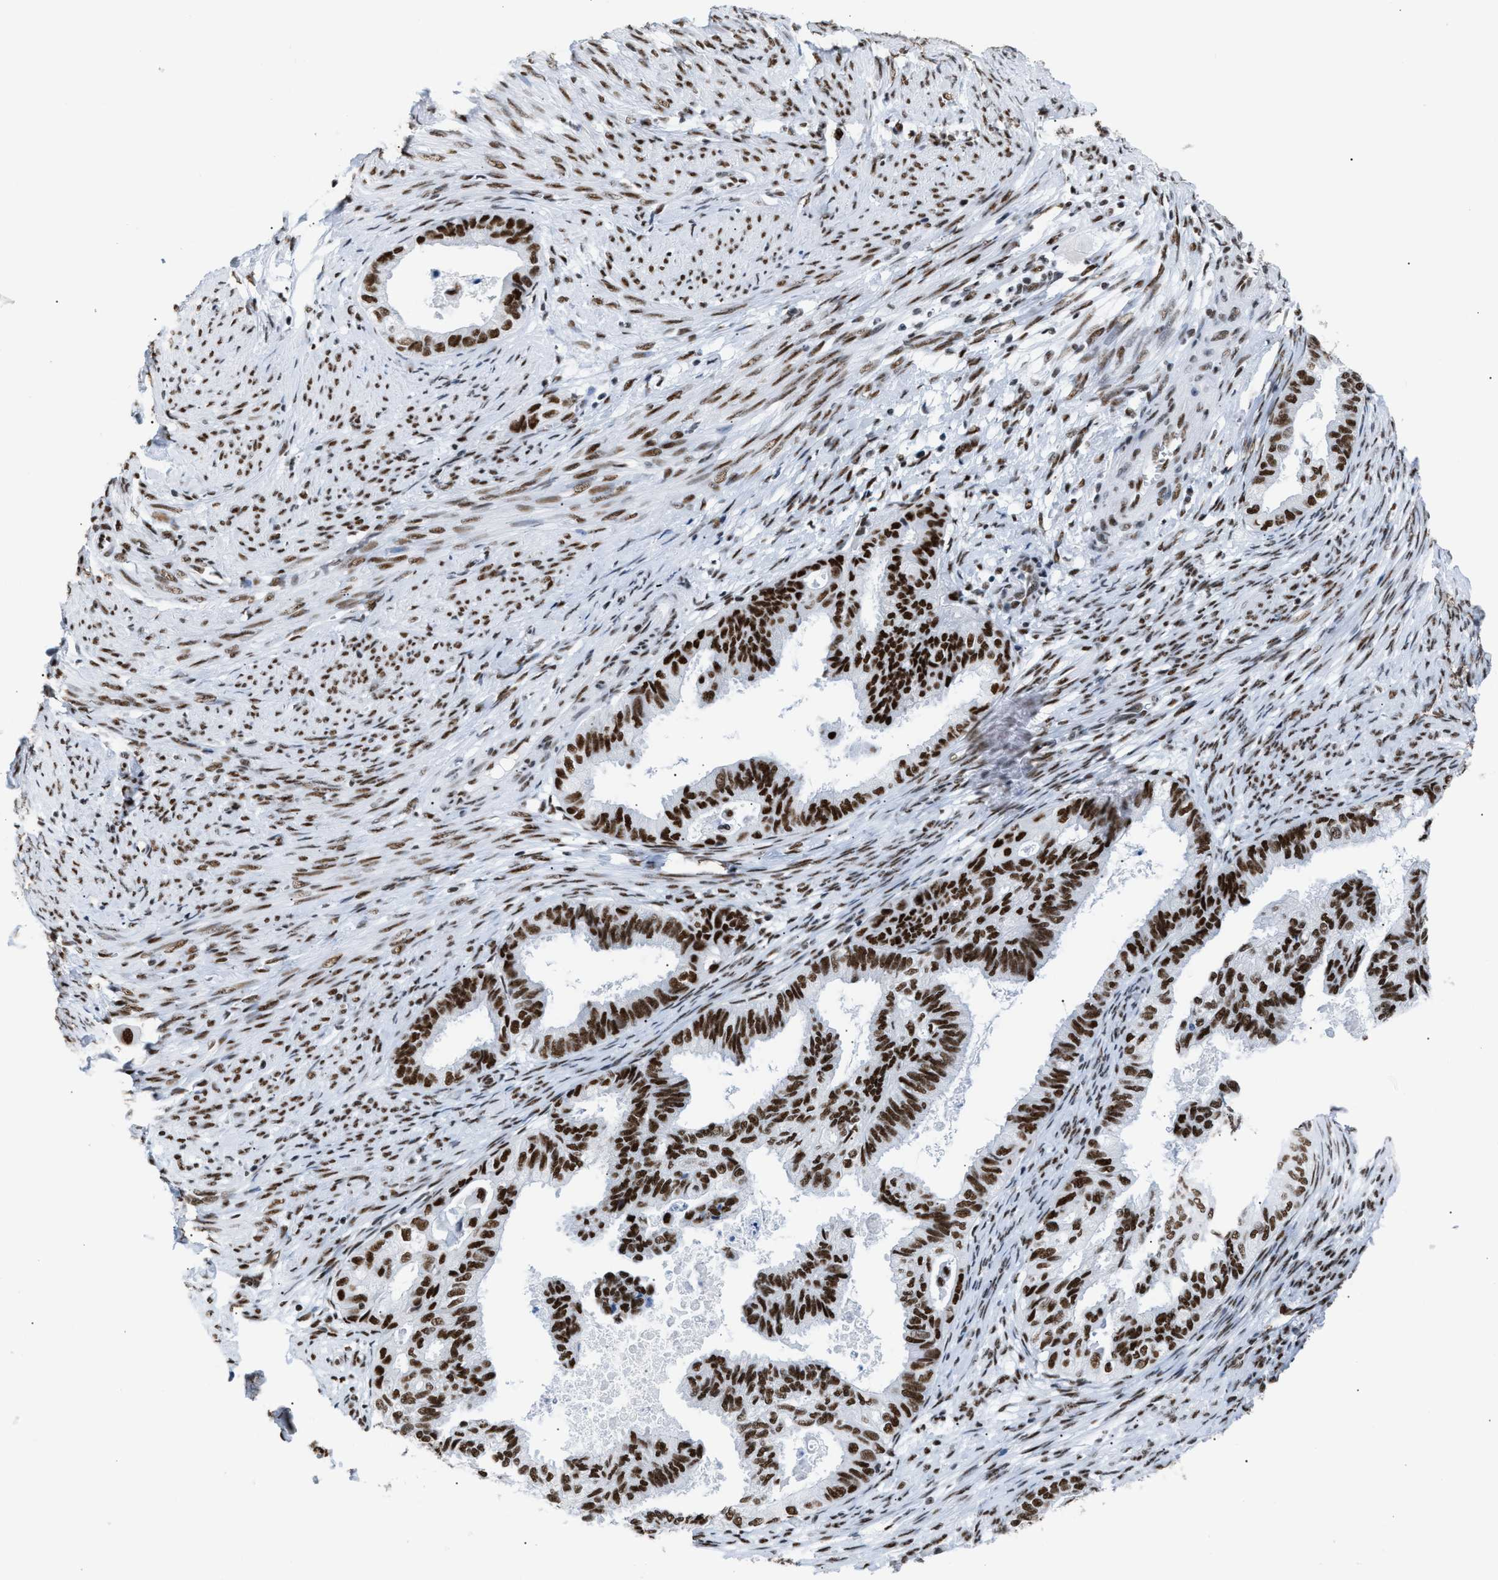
{"staining": {"intensity": "moderate", "quantity": ">75%", "location": "cytoplasmic/membranous"}, "tissue": "cervical cancer", "cell_type": "Tumor cells", "image_type": "cancer", "snomed": [{"axis": "morphology", "description": "Normal tissue, NOS"}, {"axis": "morphology", "description": "Adenocarcinoma, NOS"}, {"axis": "topography", "description": "Cervix"}, {"axis": "topography", "description": "Endometrium"}], "caption": "An image showing moderate cytoplasmic/membranous positivity in approximately >75% of tumor cells in adenocarcinoma (cervical), as visualized by brown immunohistochemical staining.", "gene": "CCAR2", "patient": {"sex": "female", "age": 86}}